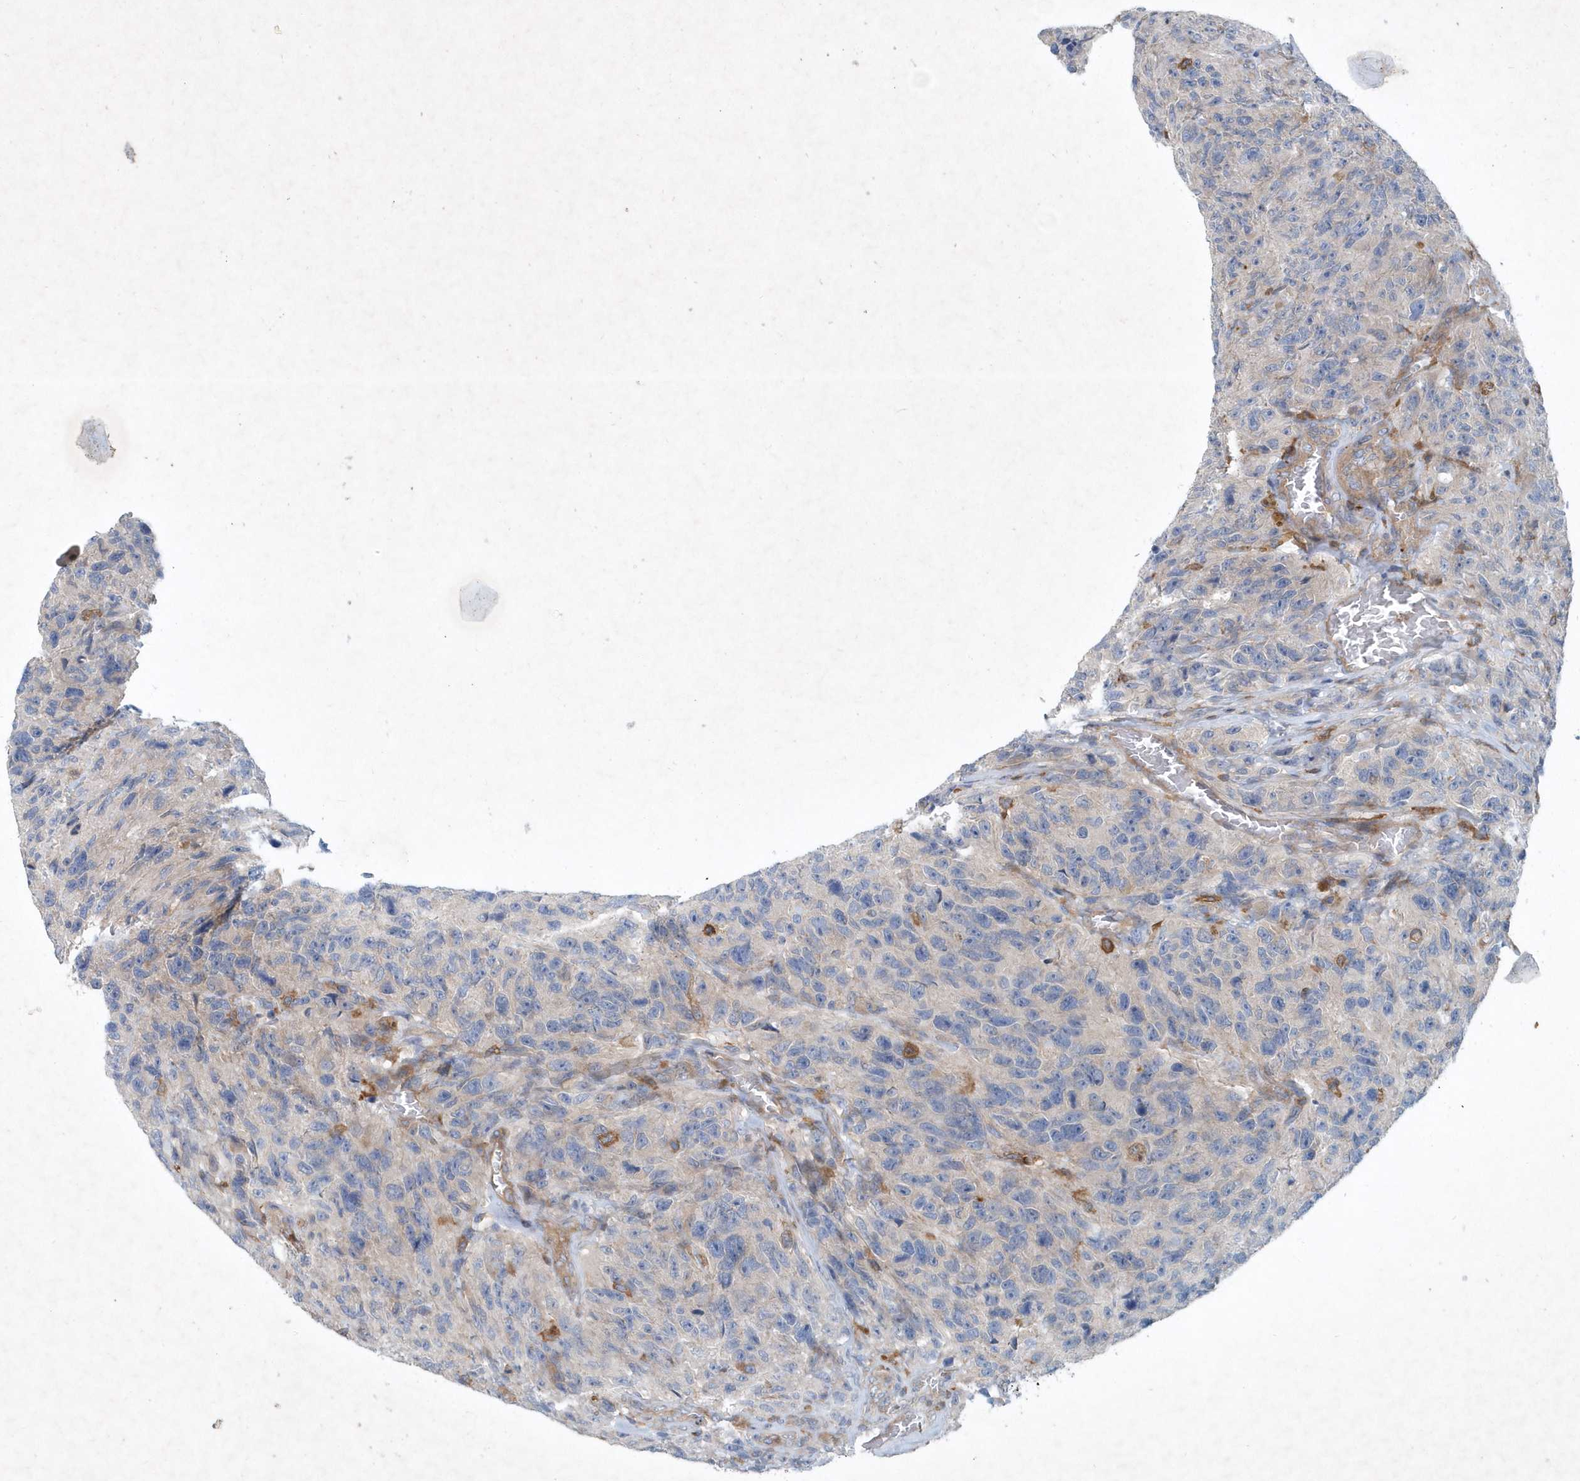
{"staining": {"intensity": "negative", "quantity": "none", "location": "none"}, "tissue": "glioma", "cell_type": "Tumor cells", "image_type": "cancer", "snomed": [{"axis": "morphology", "description": "Glioma, malignant, High grade"}, {"axis": "topography", "description": "Brain"}], "caption": "This is an IHC image of glioma. There is no positivity in tumor cells.", "gene": "P2RY10", "patient": {"sex": "male", "age": 69}}